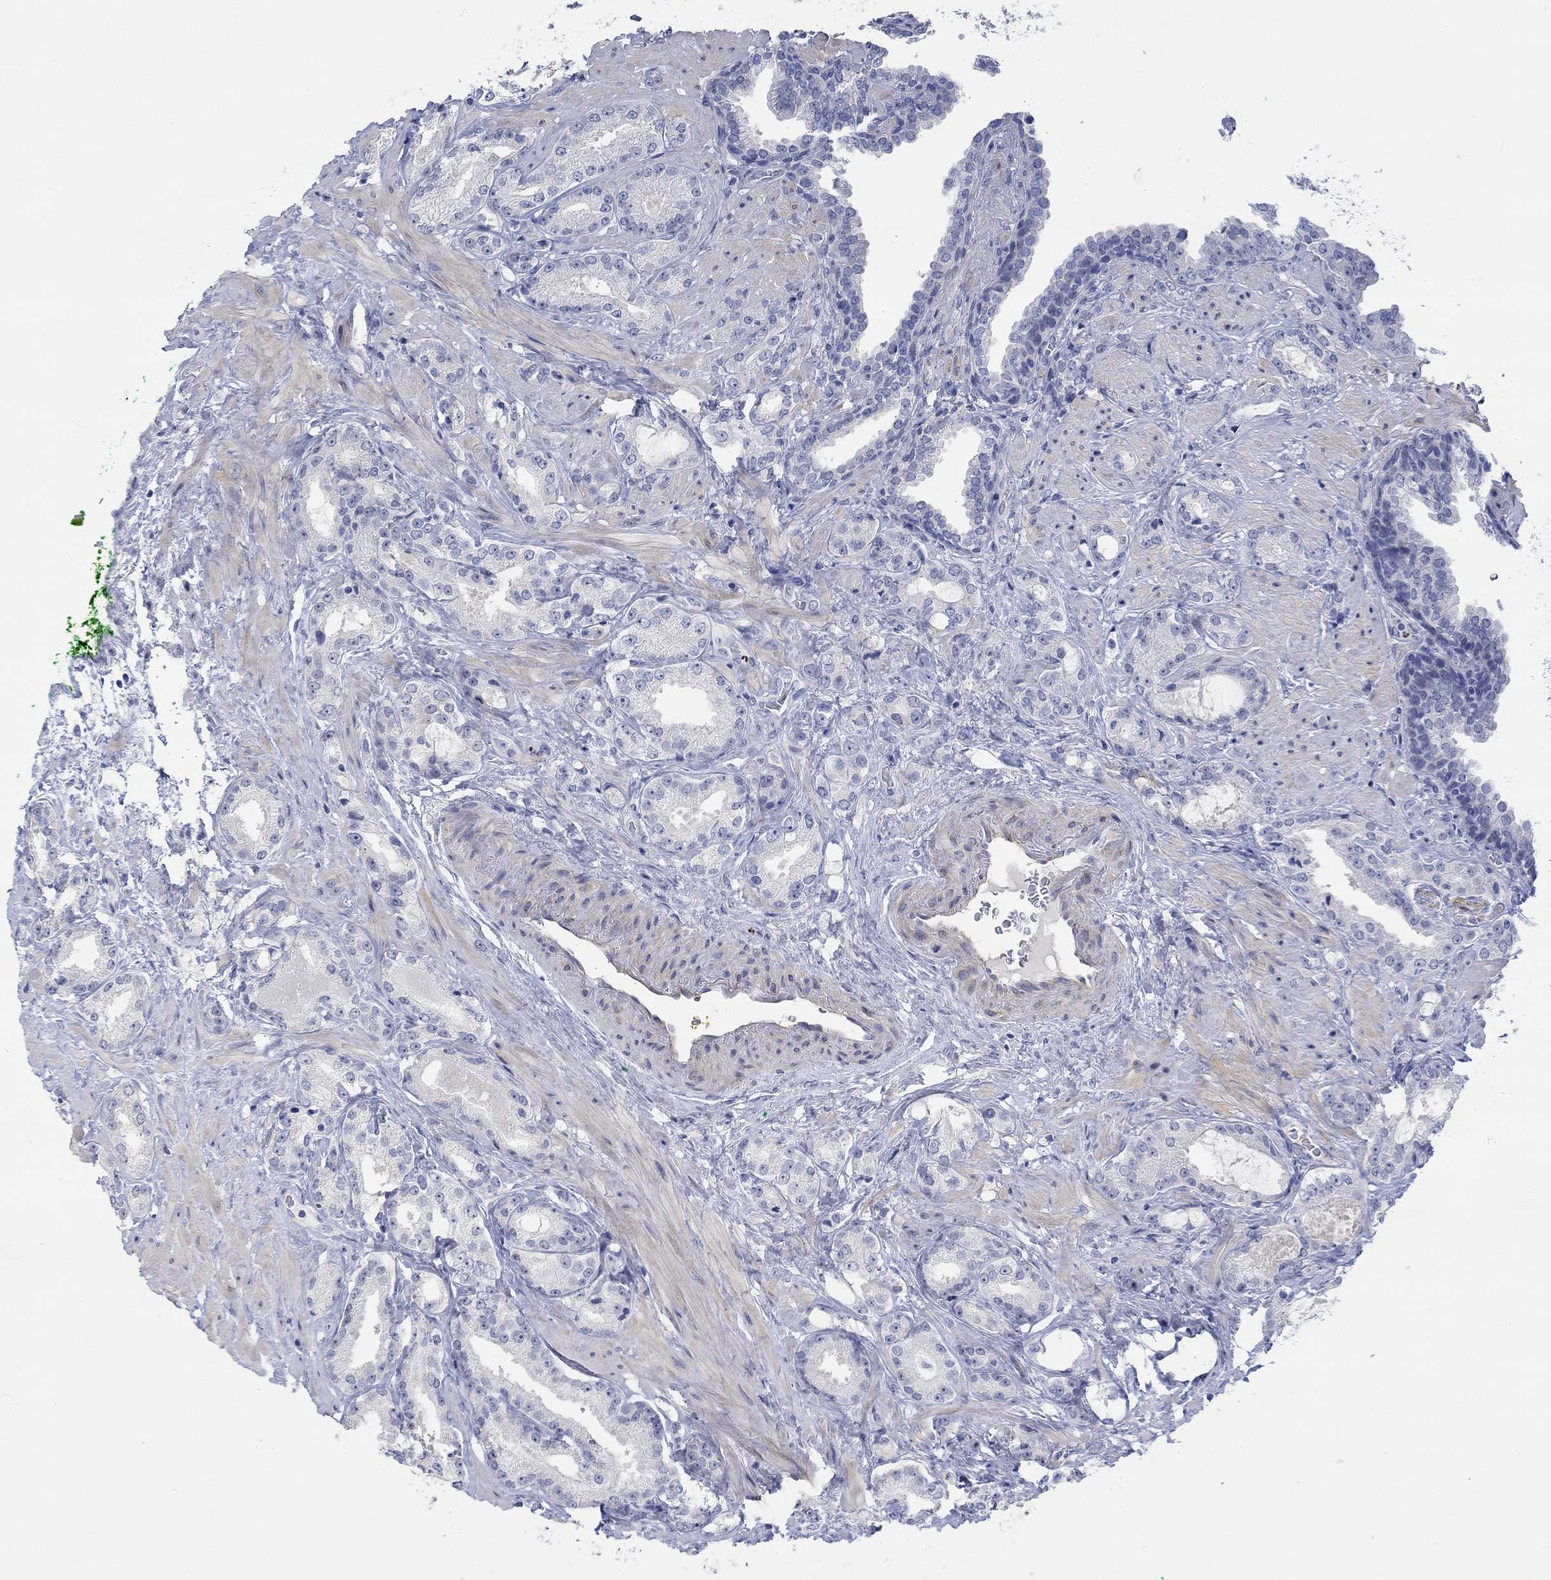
{"staining": {"intensity": "negative", "quantity": "none", "location": "none"}, "tissue": "prostate cancer", "cell_type": "Tumor cells", "image_type": "cancer", "snomed": [{"axis": "morphology", "description": "Adenocarcinoma, Low grade"}, {"axis": "topography", "description": "Prostate"}], "caption": "Tumor cells show no significant protein expression in adenocarcinoma (low-grade) (prostate).", "gene": "DLK1", "patient": {"sex": "male", "age": 68}}